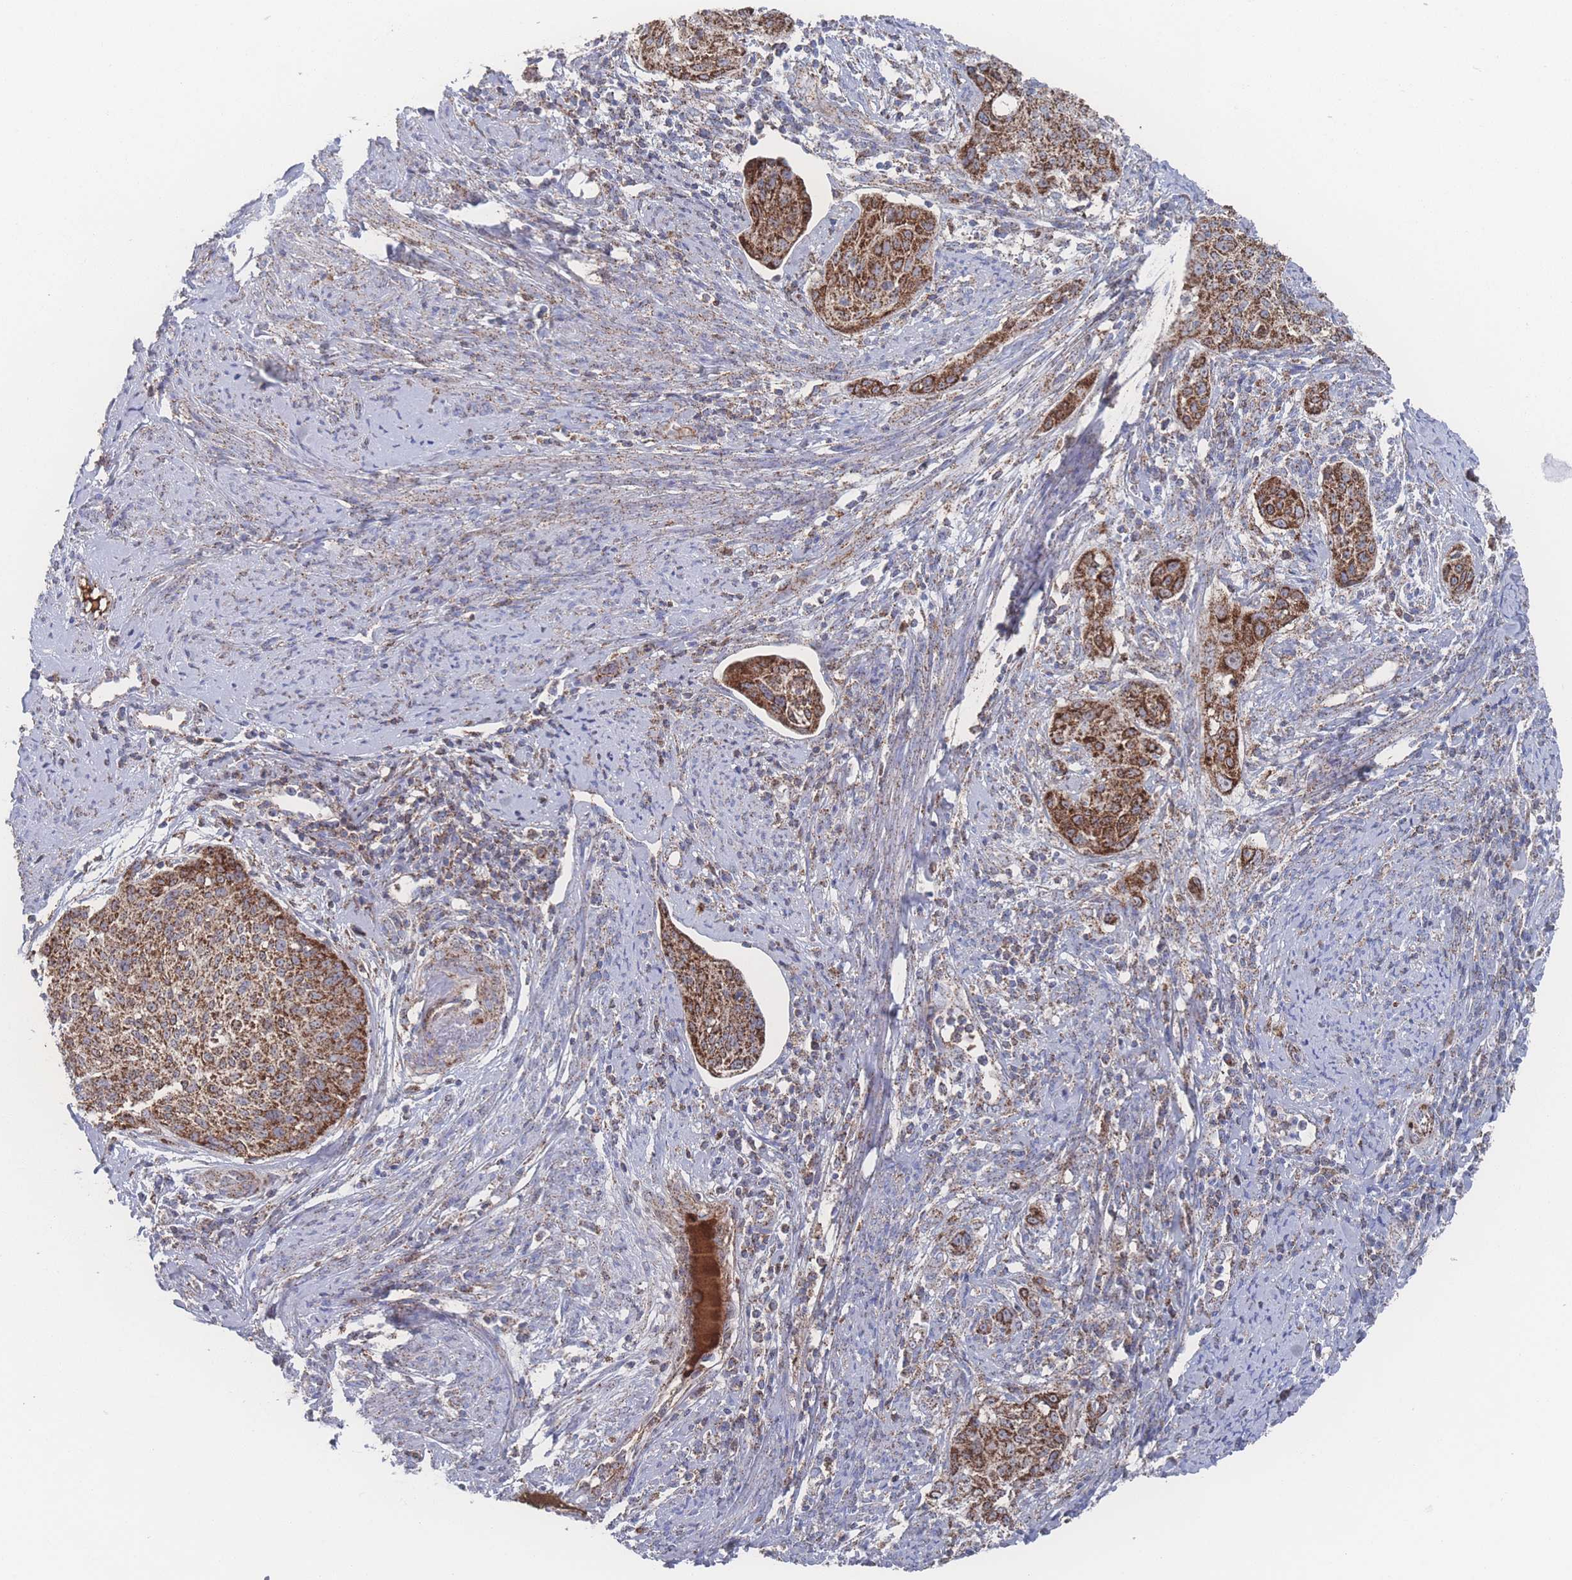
{"staining": {"intensity": "strong", "quantity": ">75%", "location": "cytoplasmic/membranous"}, "tissue": "cervical cancer", "cell_type": "Tumor cells", "image_type": "cancer", "snomed": [{"axis": "morphology", "description": "Squamous cell carcinoma, NOS"}, {"axis": "topography", "description": "Cervix"}], "caption": "Immunohistochemical staining of cervical cancer (squamous cell carcinoma) demonstrates high levels of strong cytoplasmic/membranous staining in approximately >75% of tumor cells.", "gene": "PEX14", "patient": {"sex": "female", "age": 70}}